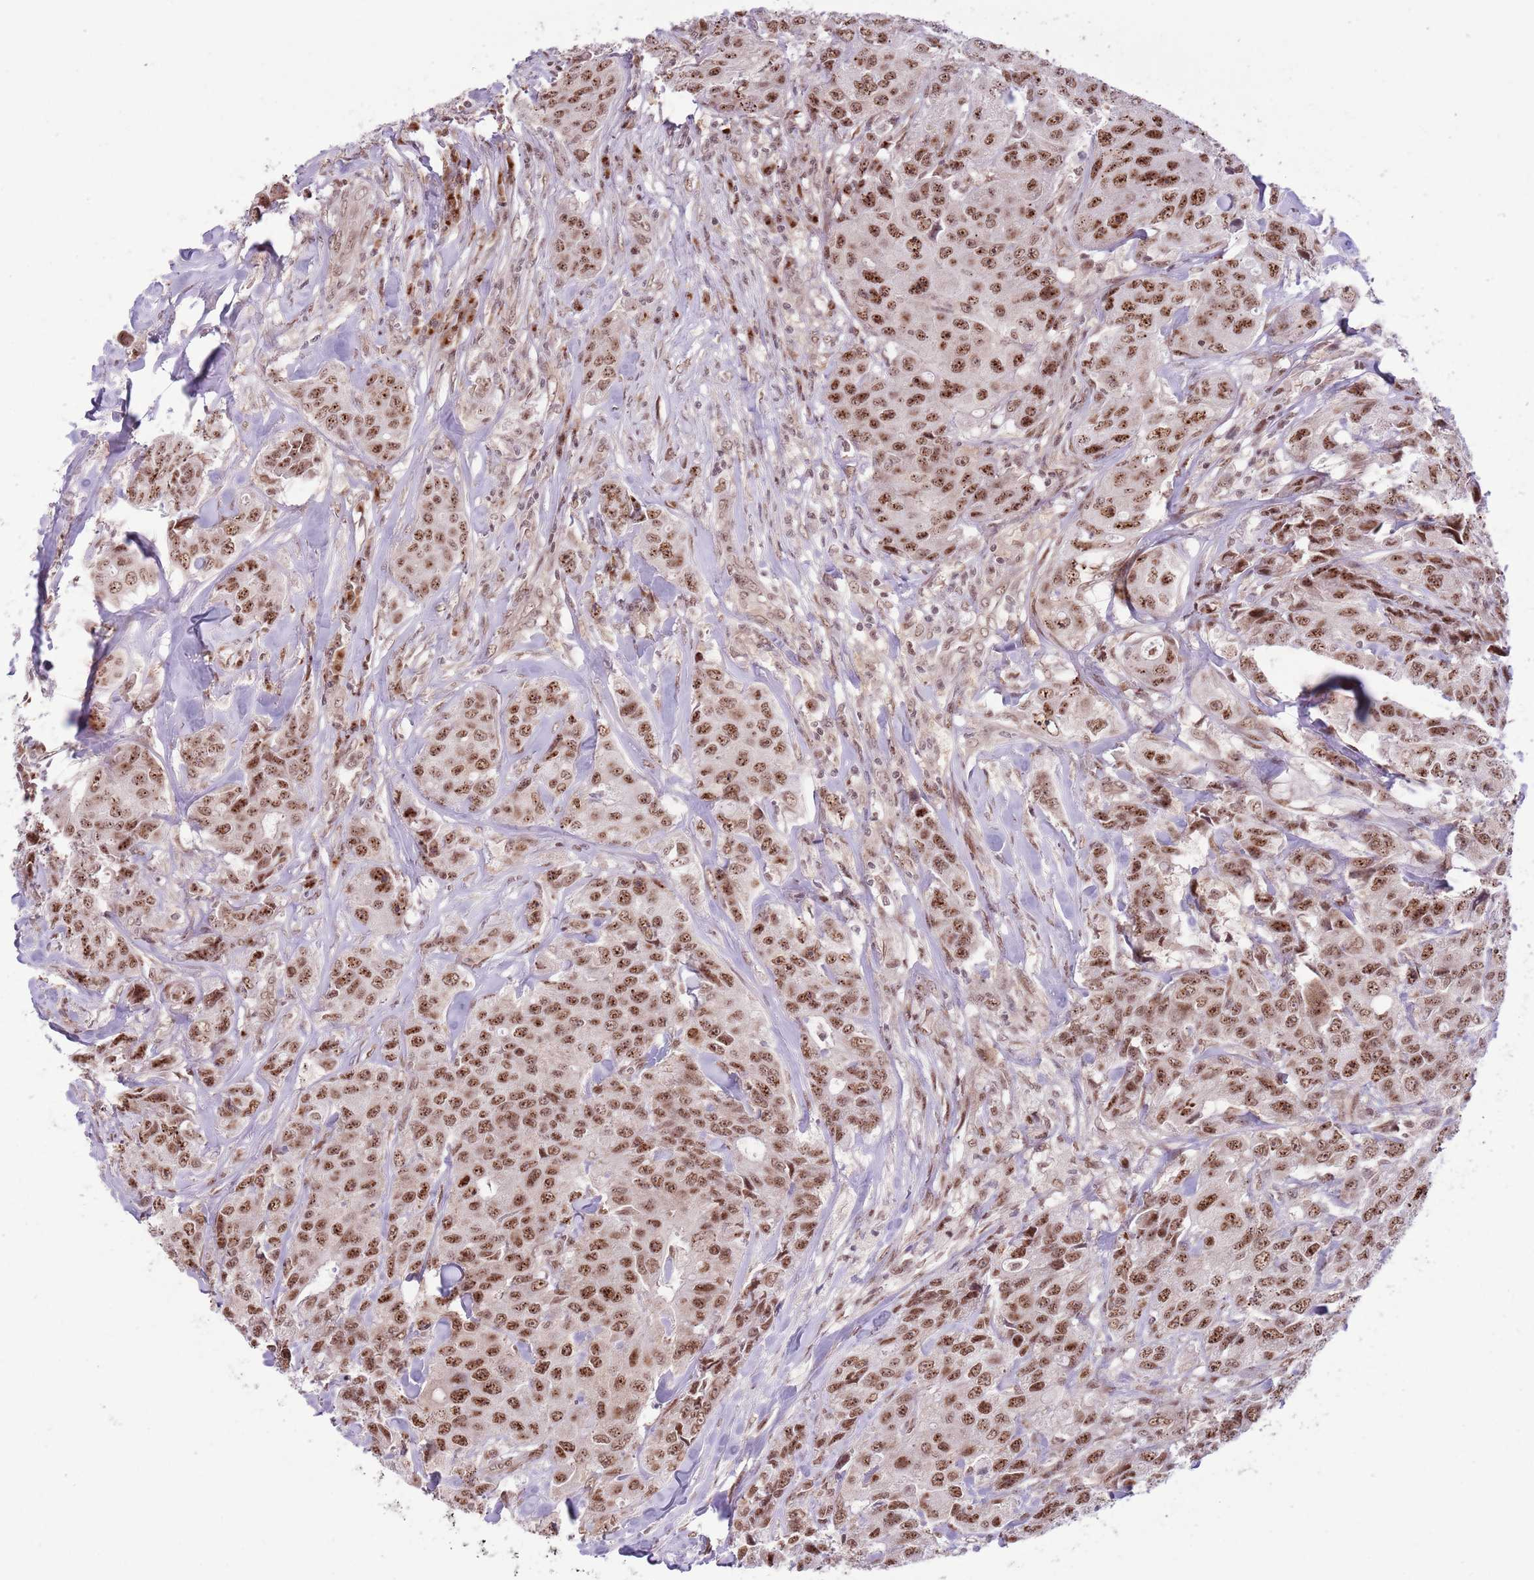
{"staining": {"intensity": "strong", "quantity": ">75%", "location": "nuclear"}, "tissue": "breast cancer", "cell_type": "Tumor cells", "image_type": "cancer", "snomed": [{"axis": "morphology", "description": "Duct carcinoma"}, {"axis": "topography", "description": "Breast"}], "caption": "Human intraductal carcinoma (breast) stained with a protein marker displays strong staining in tumor cells.", "gene": "SIPA1L3", "patient": {"sex": "female", "age": 43}}